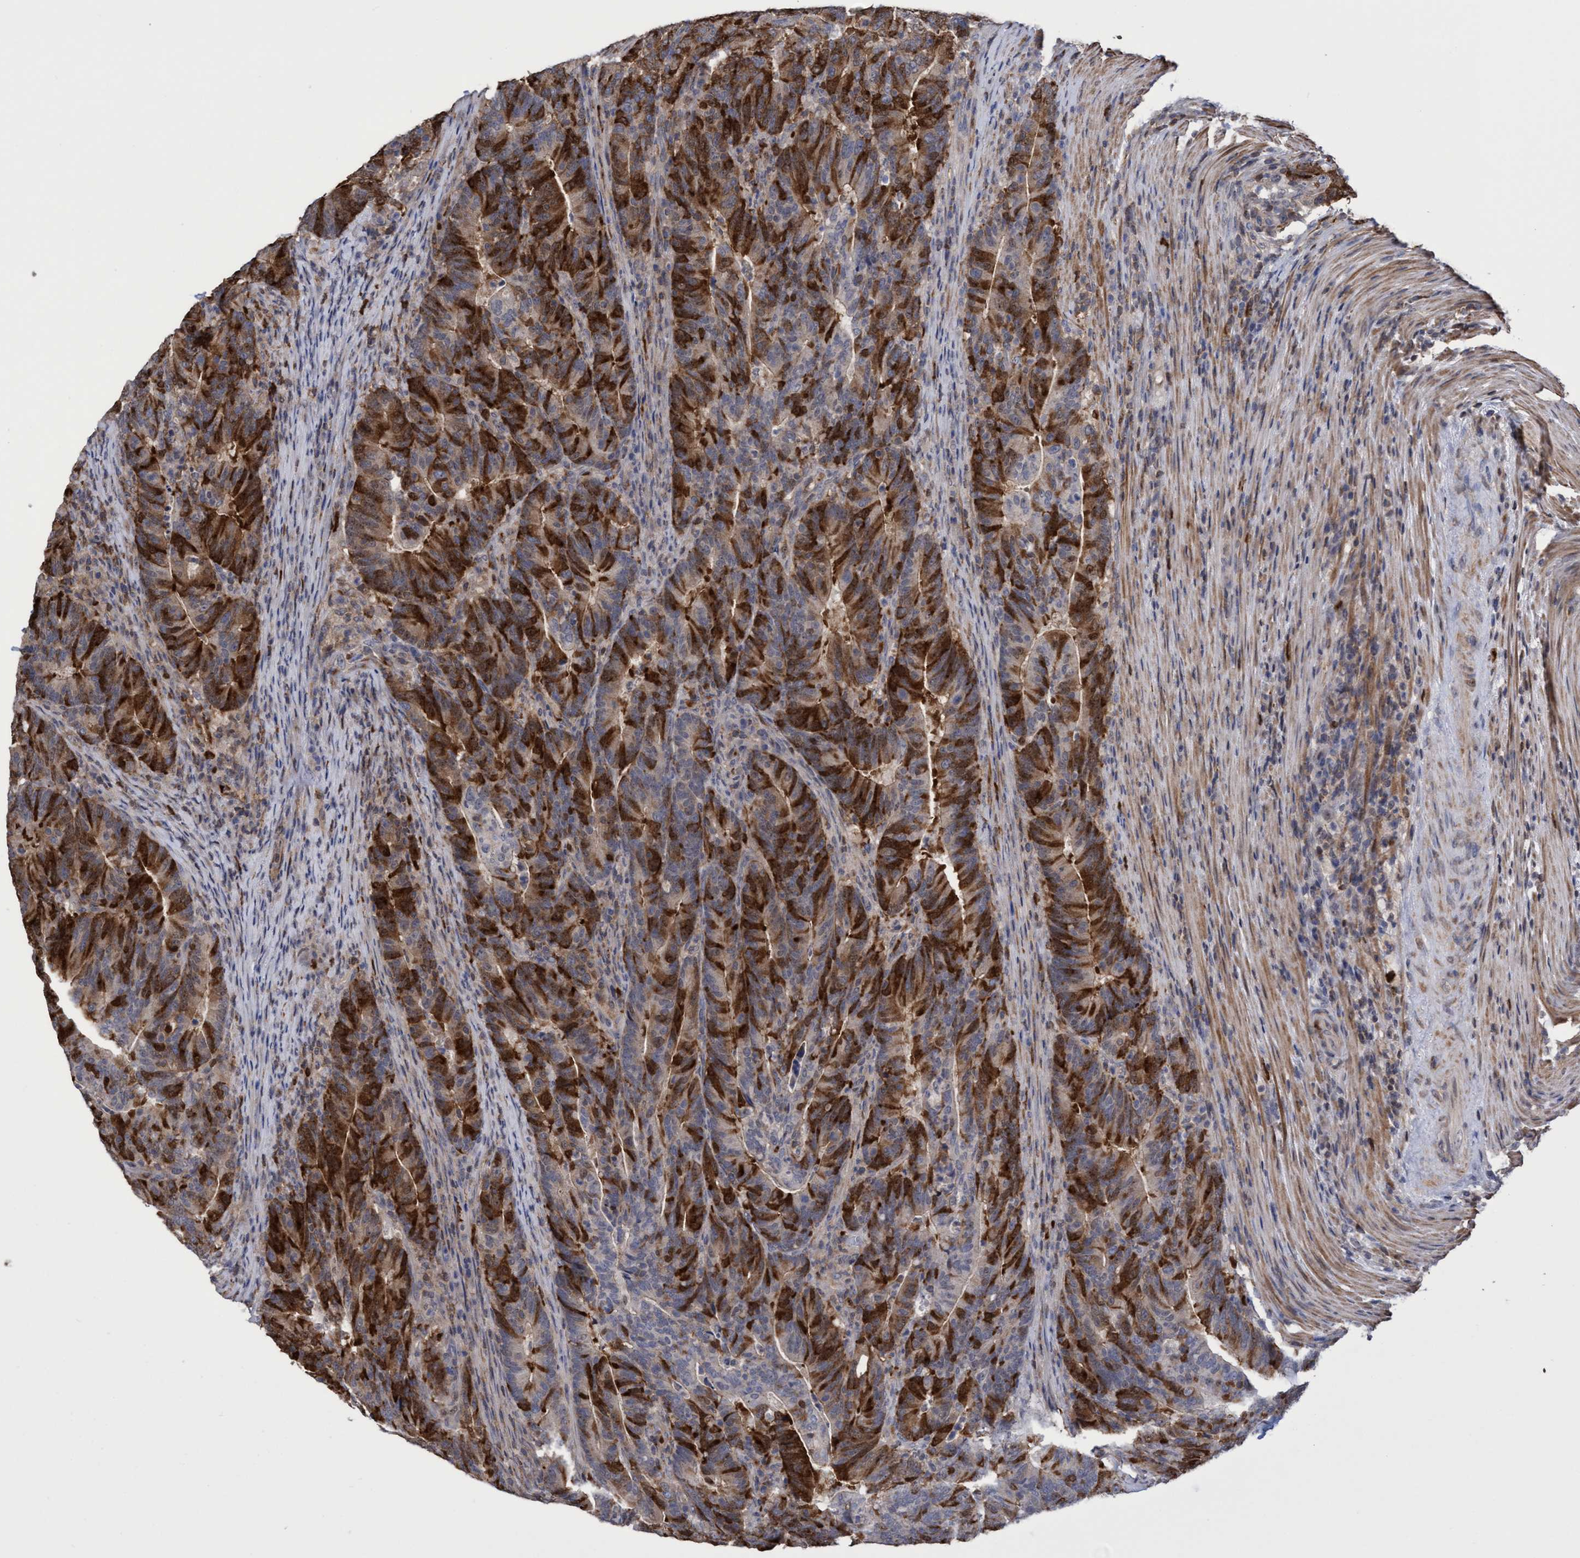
{"staining": {"intensity": "strong", "quantity": "25%-75%", "location": "cytoplasmic/membranous,nuclear"}, "tissue": "colorectal cancer", "cell_type": "Tumor cells", "image_type": "cancer", "snomed": [{"axis": "morphology", "description": "Adenocarcinoma, NOS"}, {"axis": "topography", "description": "Colon"}], "caption": "This is a photomicrograph of immunohistochemistry staining of colorectal cancer (adenocarcinoma), which shows strong expression in the cytoplasmic/membranous and nuclear of tumor cells.", "gene": "SLBP", "patient": {"sex": "female", "age": 66}}